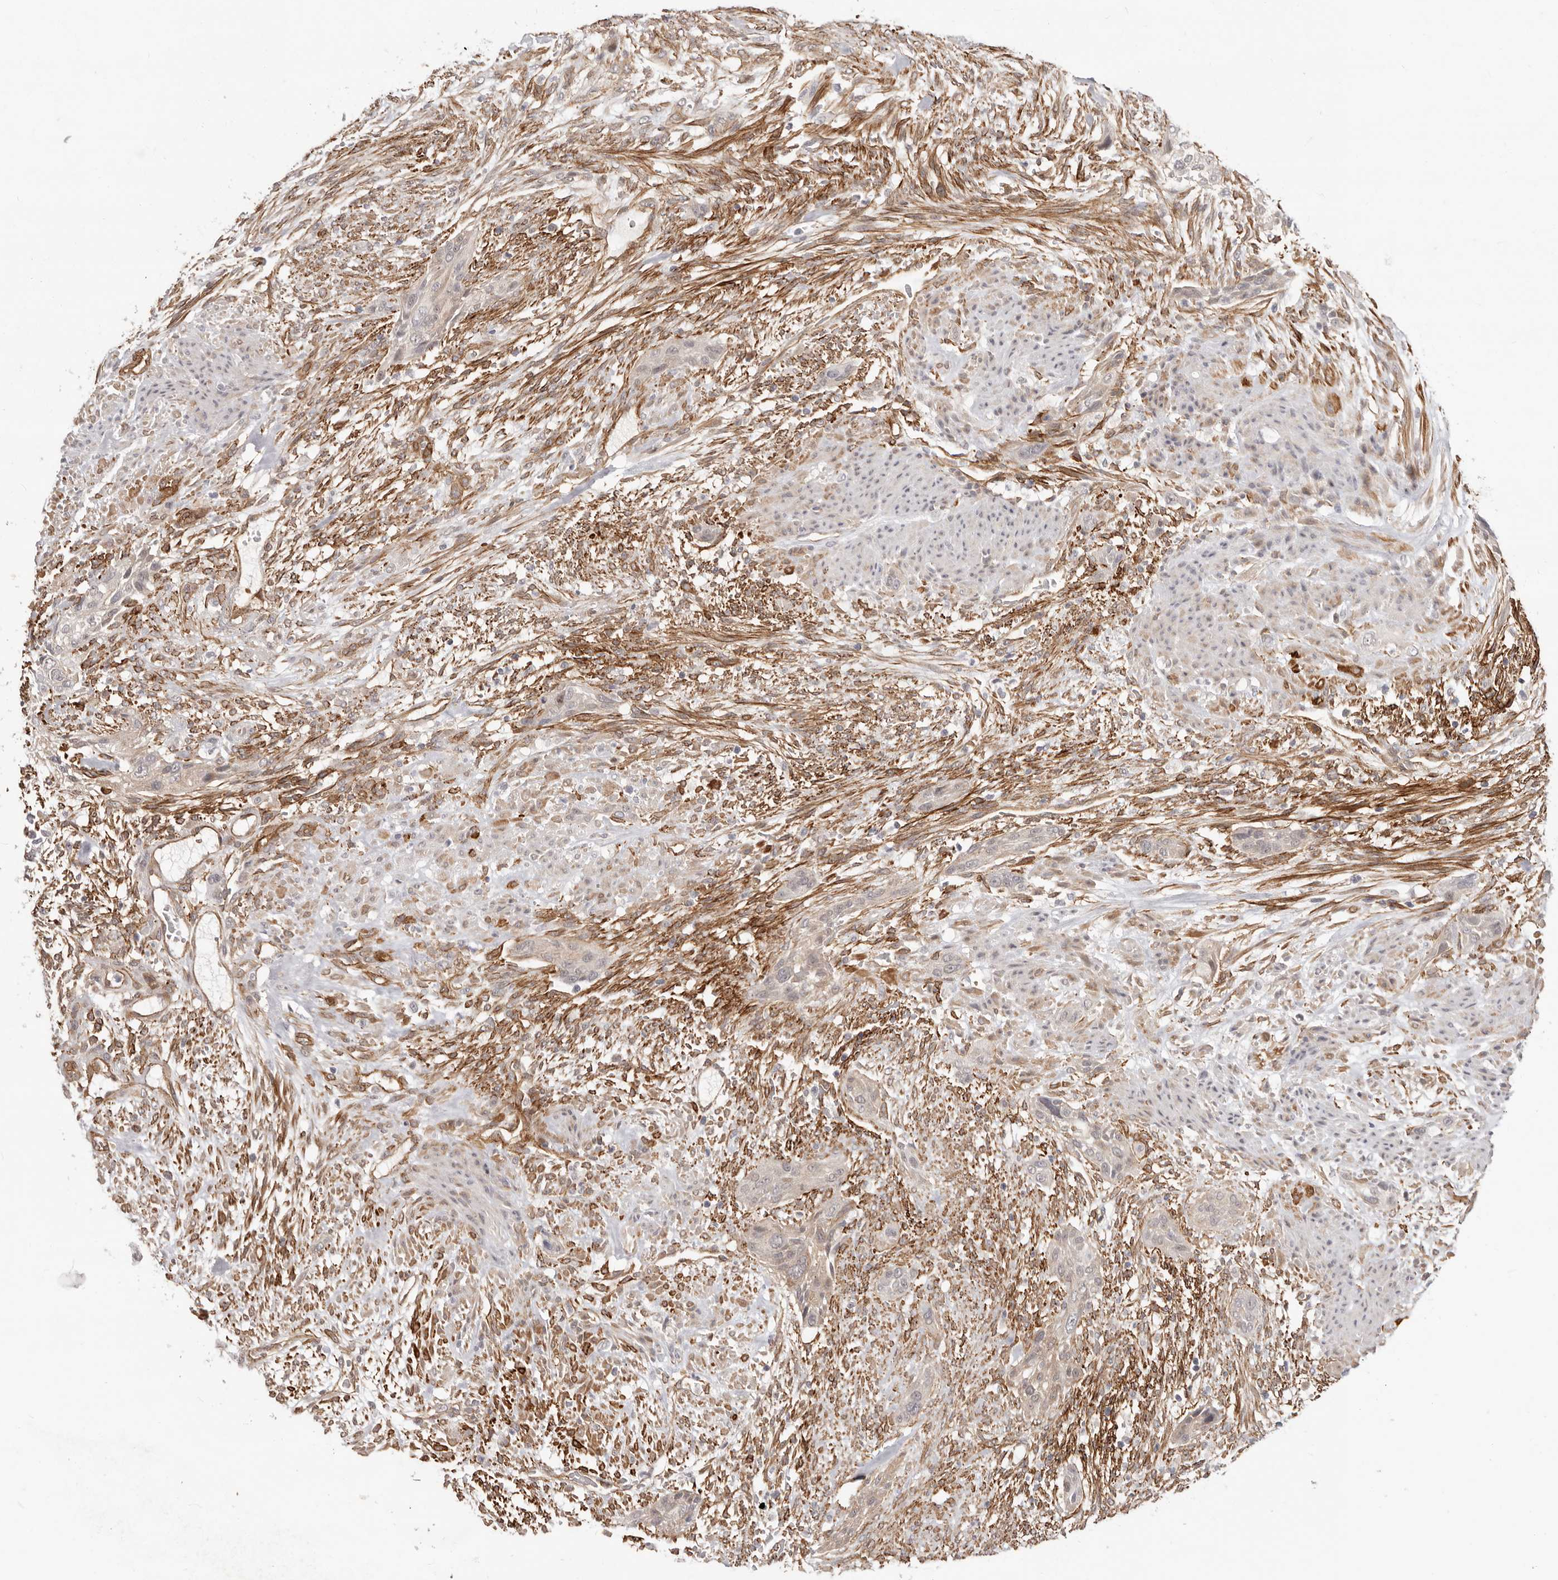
{"staining": {"intensity": "moderate", "quantity": ">75%", "location": "cytoplasmic/membranous"}, "tissue": "urothelial cancer", "cell_type": "Tumor cells", "image_type": "cancer", "snomed": [{"axis": "morphology", "description": "Urothelial carcinoma, High grade"}, {"axis": "topography", "description": "Urinary bladder"}], "caption": "High-grade urothelial carcinoma stained with DAB (3,3'-diaminobenzidine) immunohistochemistry reveals medium levels of moderate cytoplasmic/membranous expression in about >75% of tumor cells.", "gene": "SZT2", "patient": {"sex": "male", "age": 35}}